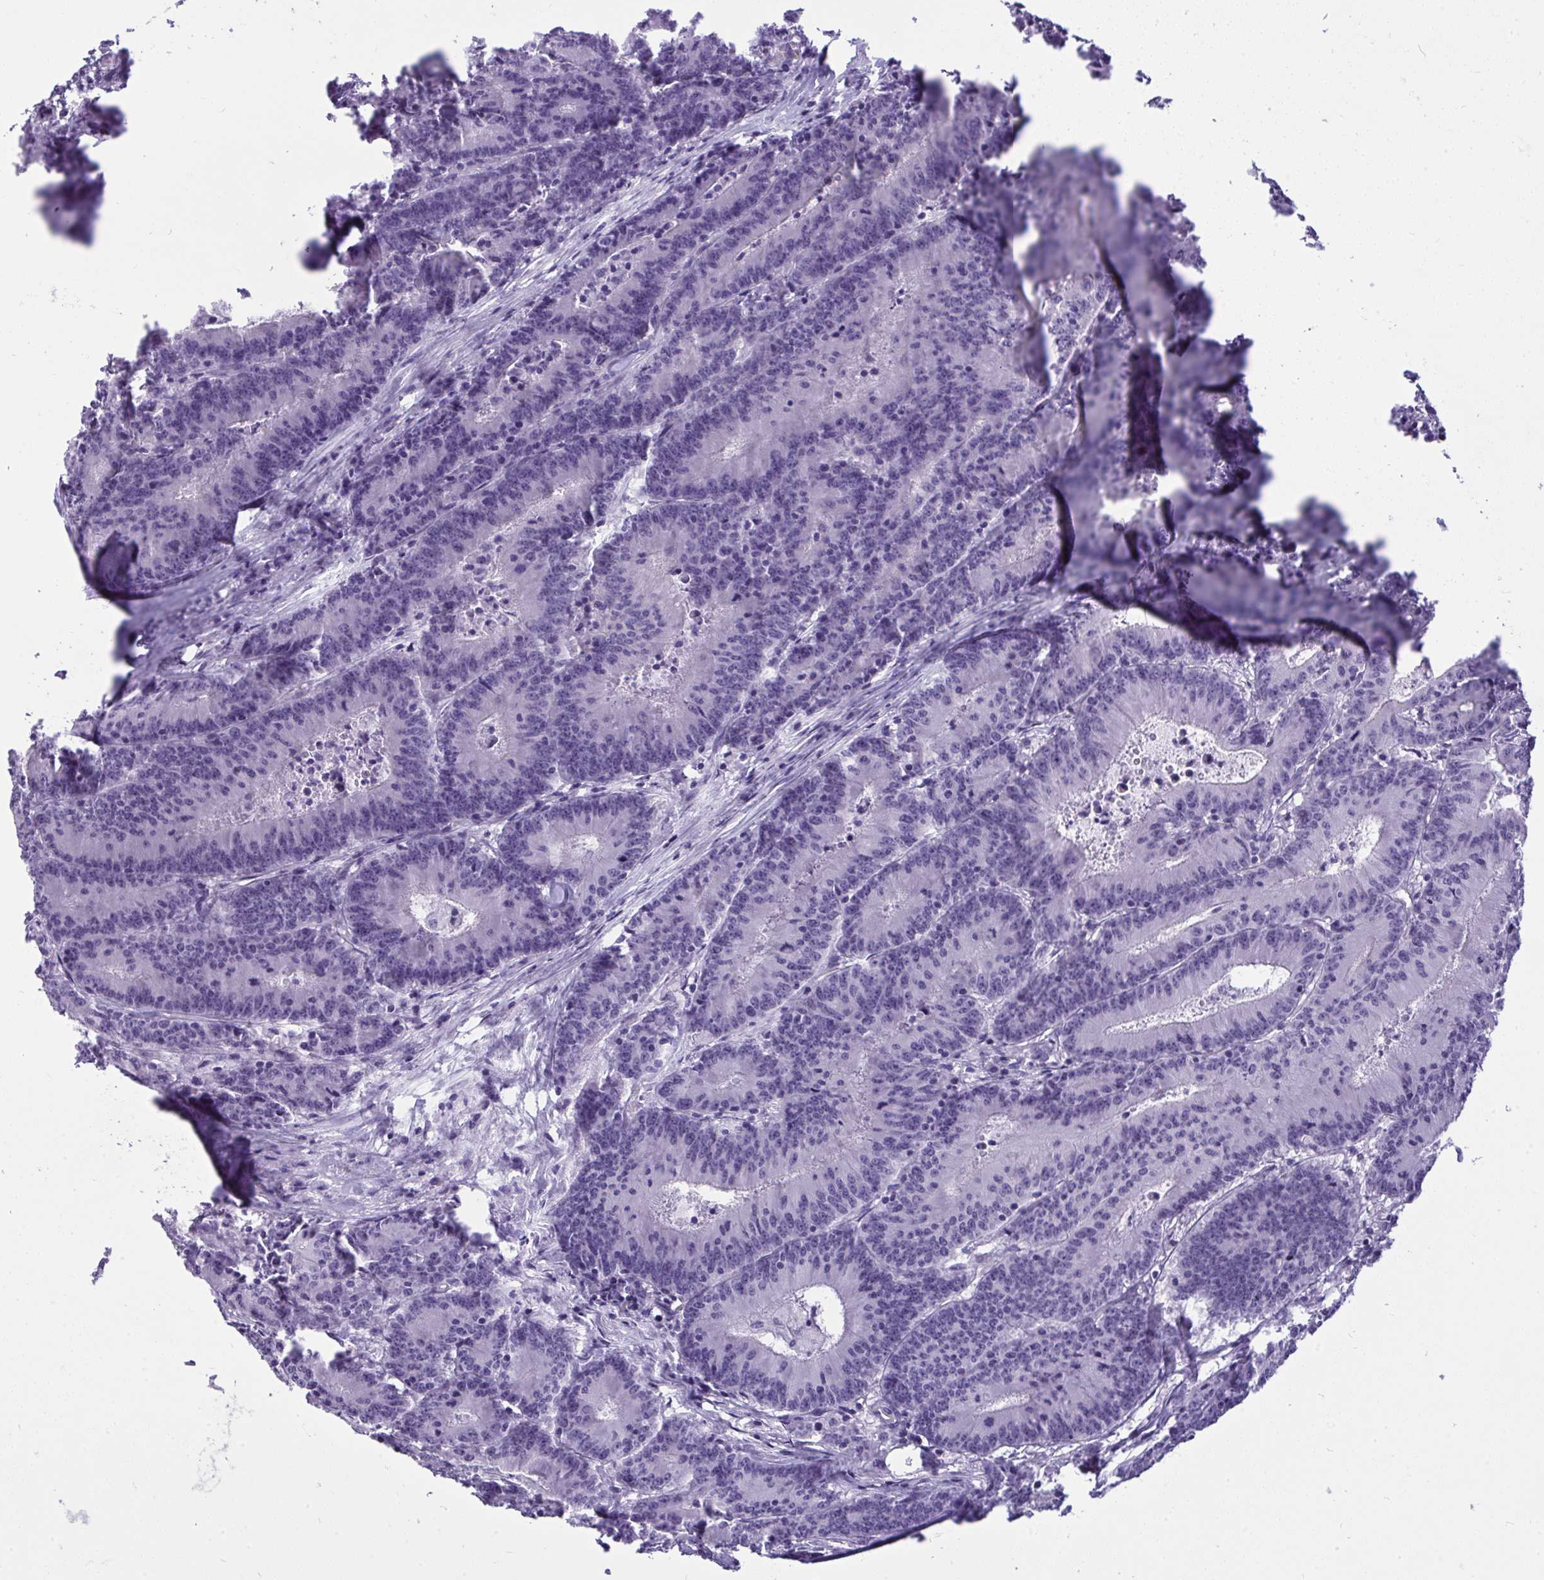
{"staining": {"intensity": "negative", "quantity": "none", "location": "none"}, "tissue": "colorectal cancer", "cell_type": "Tumor cells", "image_type": "cancer", "snomed": [{"axis": "morphology", "description": "Adenocarcinoma, NOS"}, {"axis": "topography", "description": "Colon"}], "caption": "Tumor cells are negative for protein expression in human adenocarcinoma (colorectal).", "gene": "PRM2", "patient": {"sex": "female", "age": 78}}